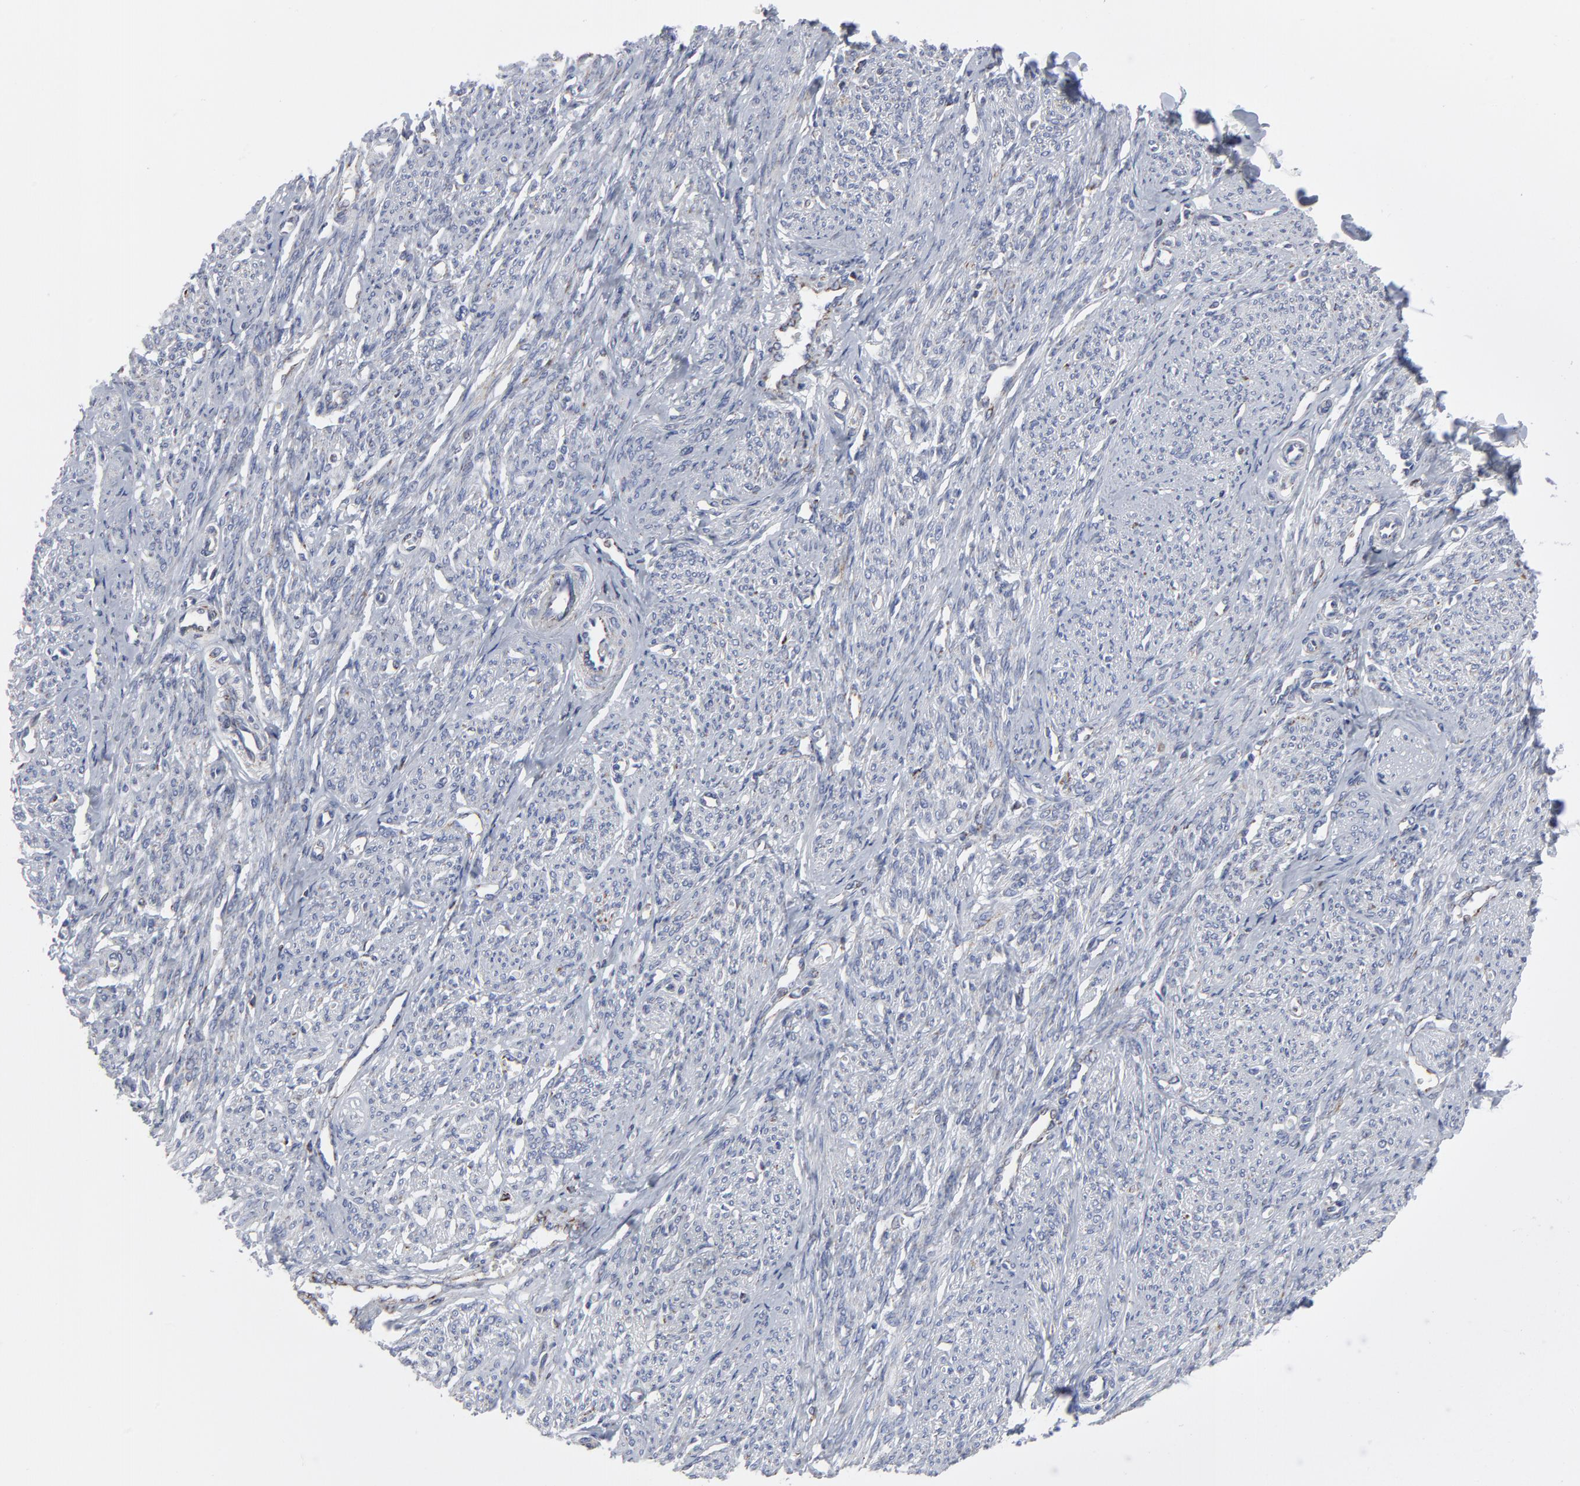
{"staining": {"intensity": "negative", "quantity": "none", "location": "none"}, "tissue": "smooth muscle", "cell_type": "Smooth muscle cells", "image_type": "normal", "snomed": [{"axis": "morphology", "description": "Normal tissue, NOS"}, {"axis": "topography", "description": "Smooth muscle"}], "caption": "This is an immunohistochemistry (IHC) photomicrograph of normal human smooth muscle. There is no positivity in smooth muscle cells.", "gene": "TXNRD2", "patient": {"sex": "female", "age": 65}}